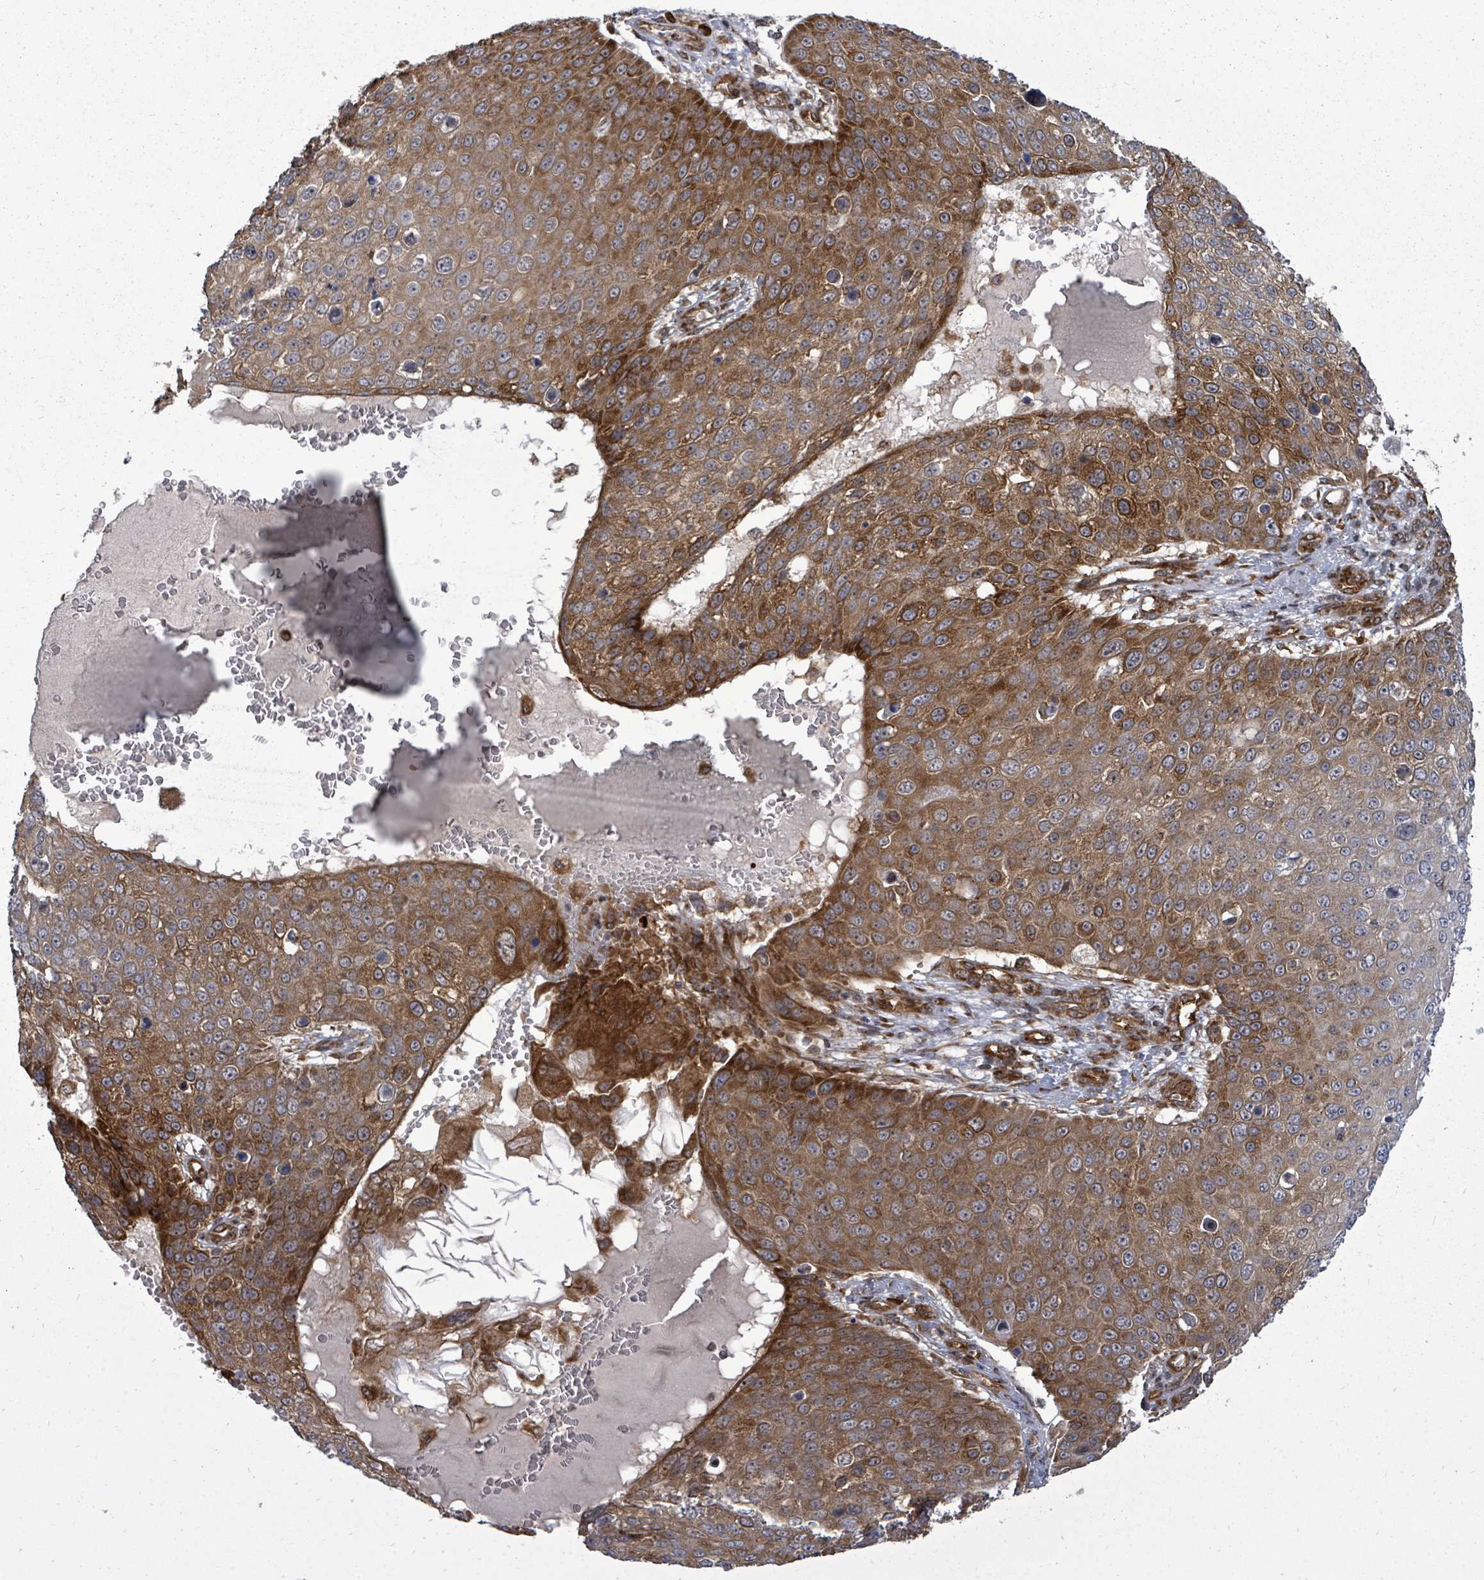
{"staining": {"intensity": "strong", "quantity": ">75%", "location": "cytoplasmic/membranous"}, "tissue": "skin cancer", "cell_type": "Tumor cells", "image_type": "cancer", "snomed": [{"axis": "morphology", "description": "Squamous cell carcinoma, NOS"}, {"axis": "topography", "description": "Skin"}], "caption": "Protein staining exhibits strong cytoplasmic/membranous expression in about >75% of tumor cells in skin cancer.", "gene": "EIF3C", "patient": {"sex": "male", "age": 71}}